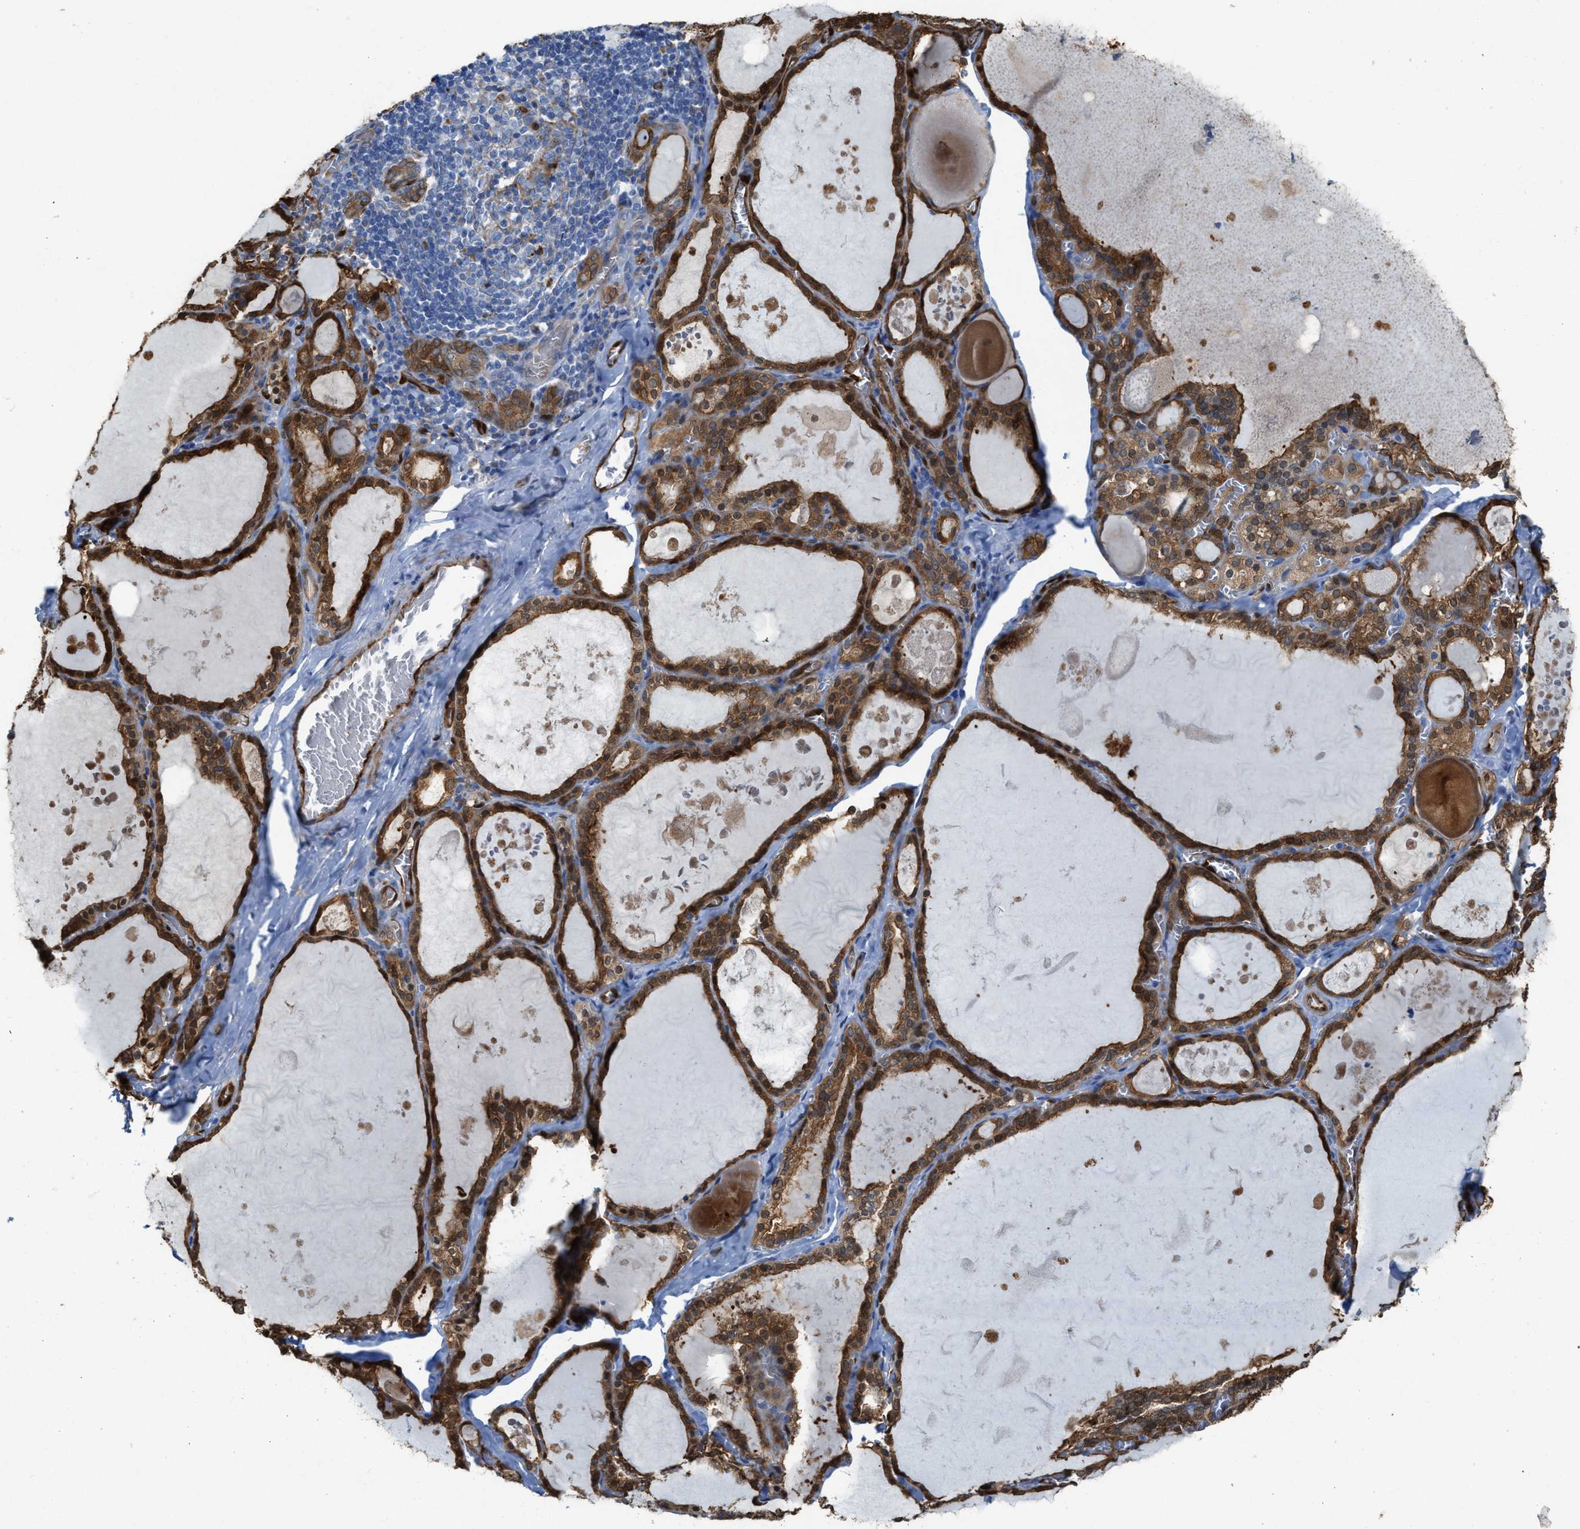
{"staining": {"intensity": "strong", "quantity": ">75%", "location": "cytoplasmic/membranous"}, "tissue": "thyroid gland", "cell_type": "Glandular cells", "image_type": "normal", "snomed": [{"axis": "morphology", "description": "Normal tissue, NOS"}, {"axis": "topography", "description": "Thyroid gland"}], "caption": "The photomicrograph shows immunohistochemical staining of benign thyroid gland. There is strong cytoplasmic/membranous staining is present in about >75% of glandular cells.", "gene": "ASS1", "patient": {"sex": "male", "age": 56}}